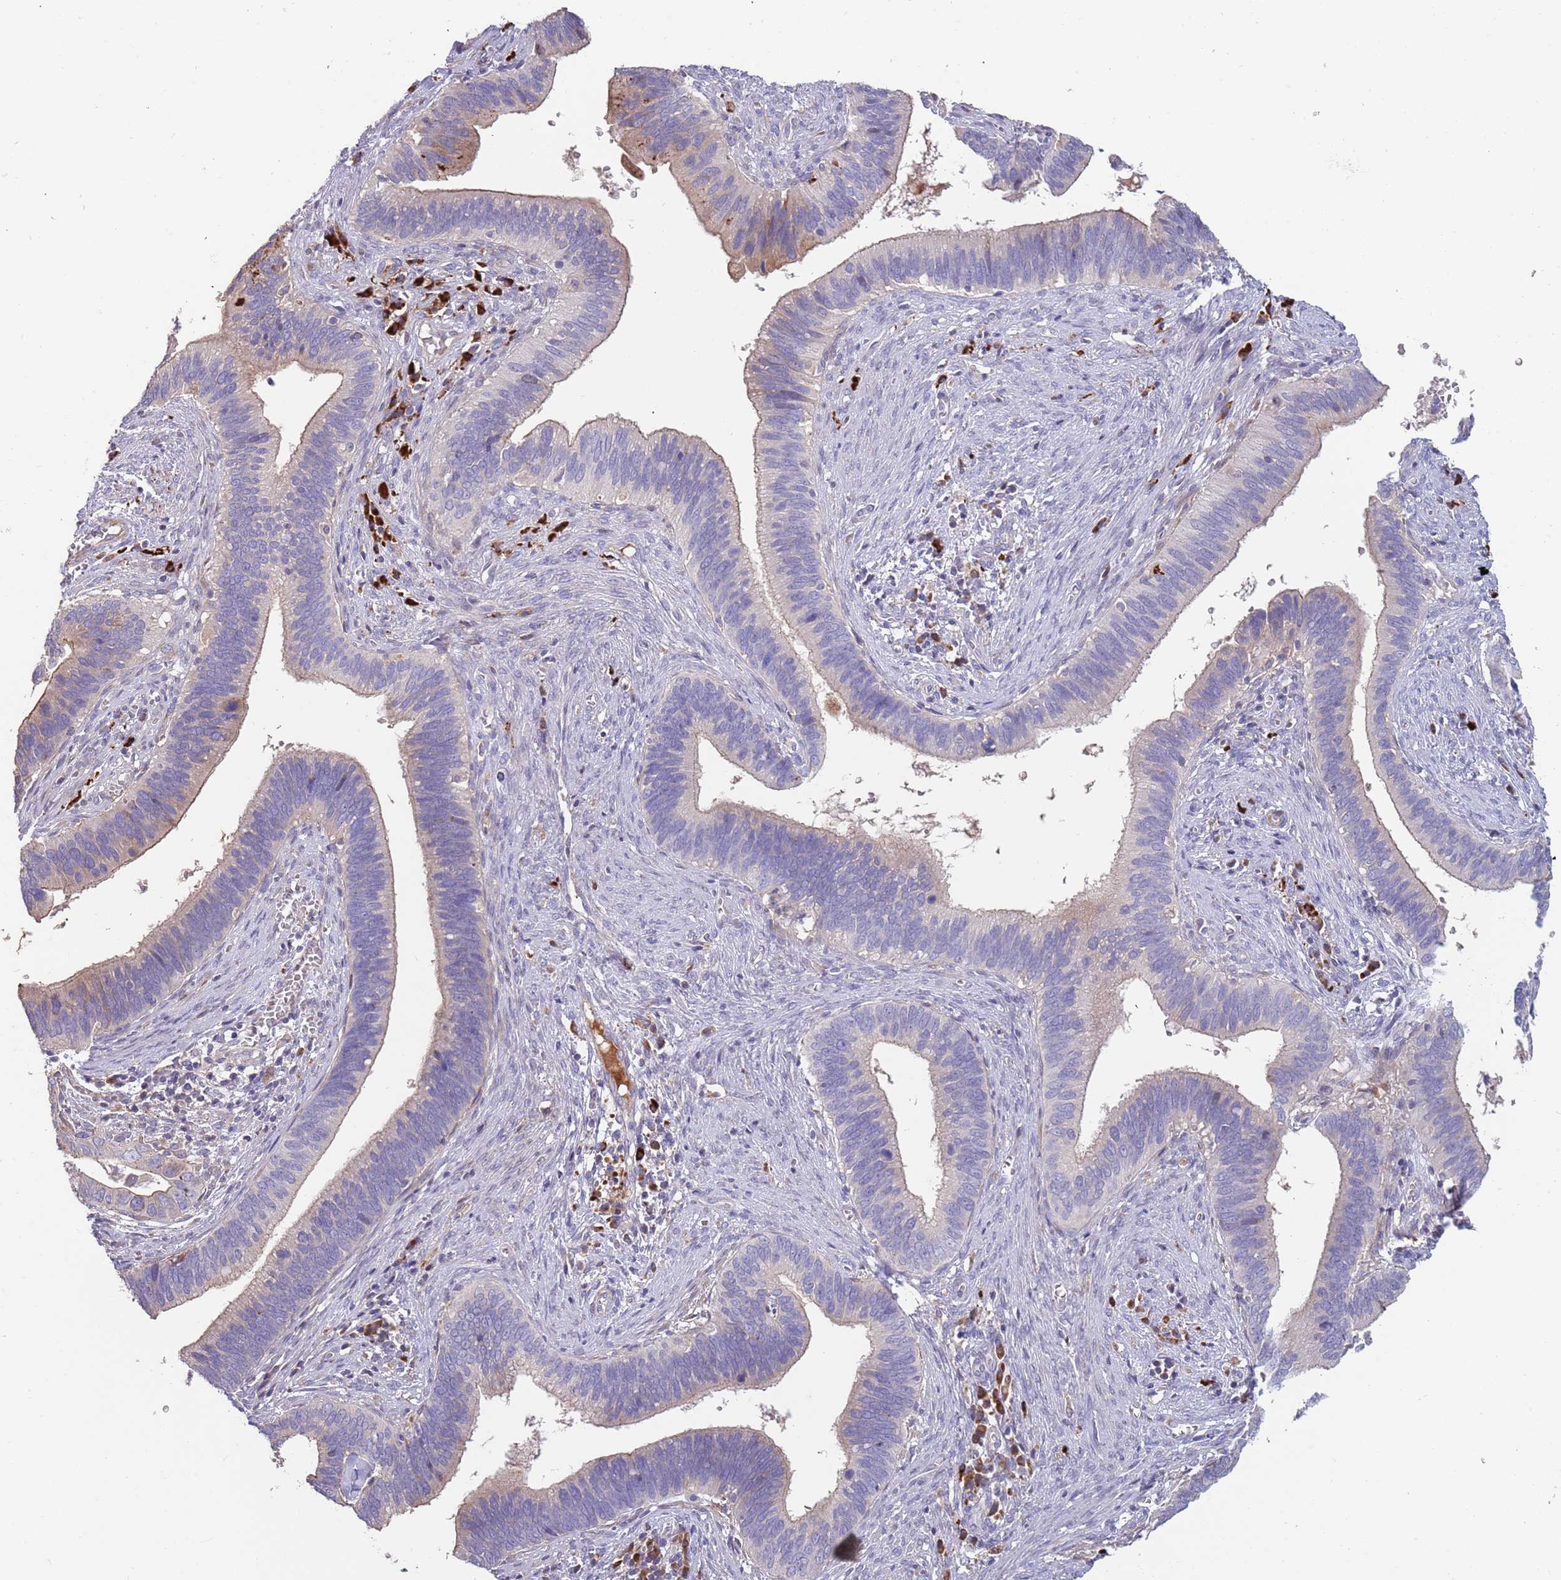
{"staining": {"intensity": "weak", "quantity": "<25%", "location": "cytoplasmic/membranous"}, "tissue": "cervical cancer", "cell_type": "Tumor cells", "image_type": "cancer", "snomed": [{"axis": "morphology", "description": "Adenocarcinoma, NOS"}, {"axis": "topography", "description": "Cervix"}], "caption": "A high-resolution micrograph shows IHC staining of cervical adenocarcinoma, which reveals no significant staining in tumor cells.", "gene": "SUSD1", "patient": {"sex": "female", "age": 42}}